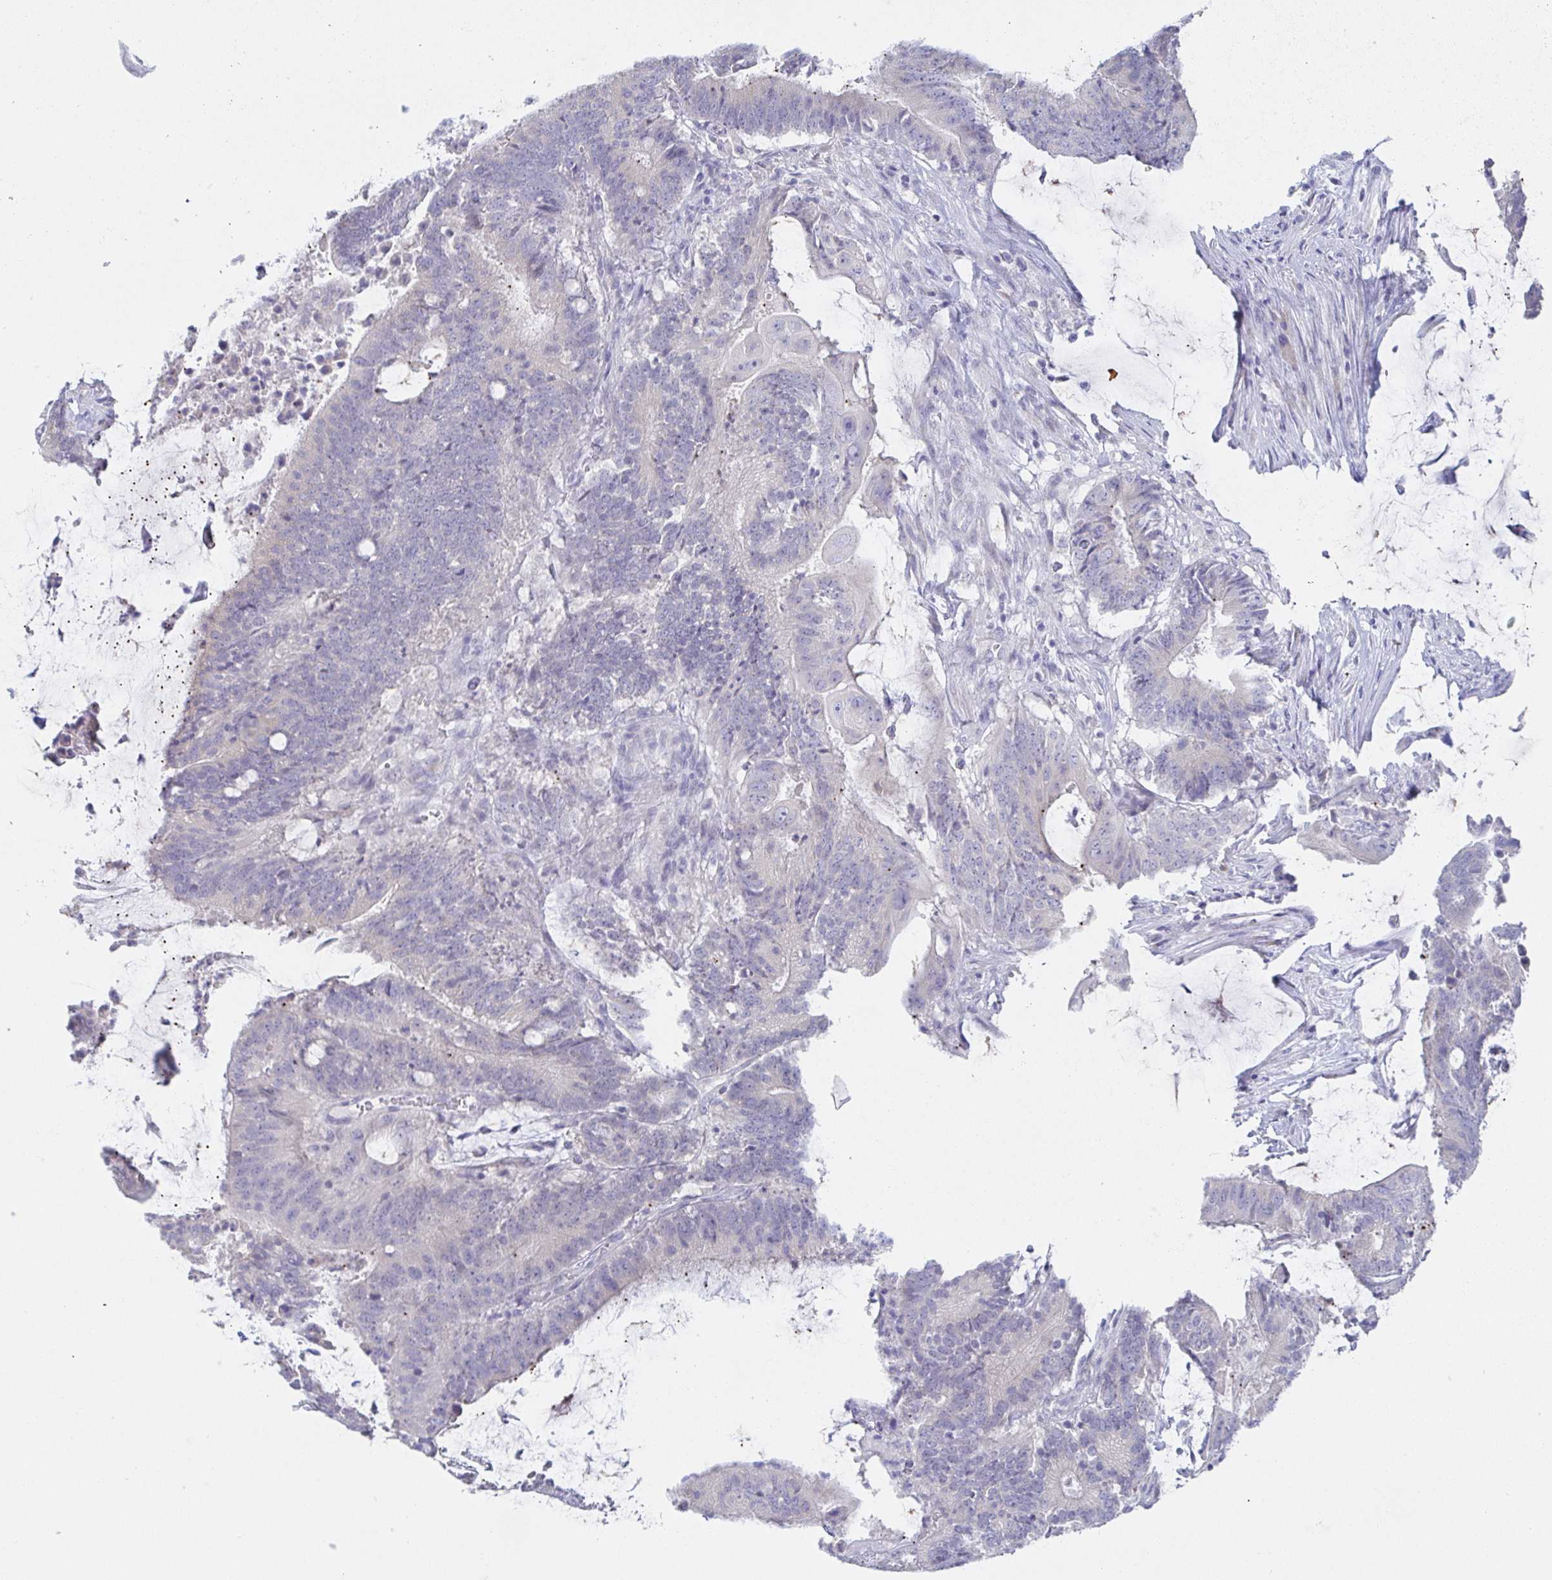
{"staining": {"intensity": "negative", "quantity": "none", "location": "none"}, "tissue": "colorectal cancer", "cell_type": "Tumor cells", "image_type": "cancer", "snomed": [{"axis": "morphology", "description": "Adenocarcinoma, NOS"}, {"axis": "topography", "description": "Colon"}], "caption": "Immunohistochemistry (IHC) micrograph of neoplastic tissue: colorectal cancer (adenocarcinoma) stained with DAB (3,3'-diaminobenzidine) demonstrates no significant protein positivity in tumor cells. (Immunohistochemistry, brightfield microscopy, high magnification).", "gene": "SIAH3", "patient": {"sex": "female", "age": 43}}